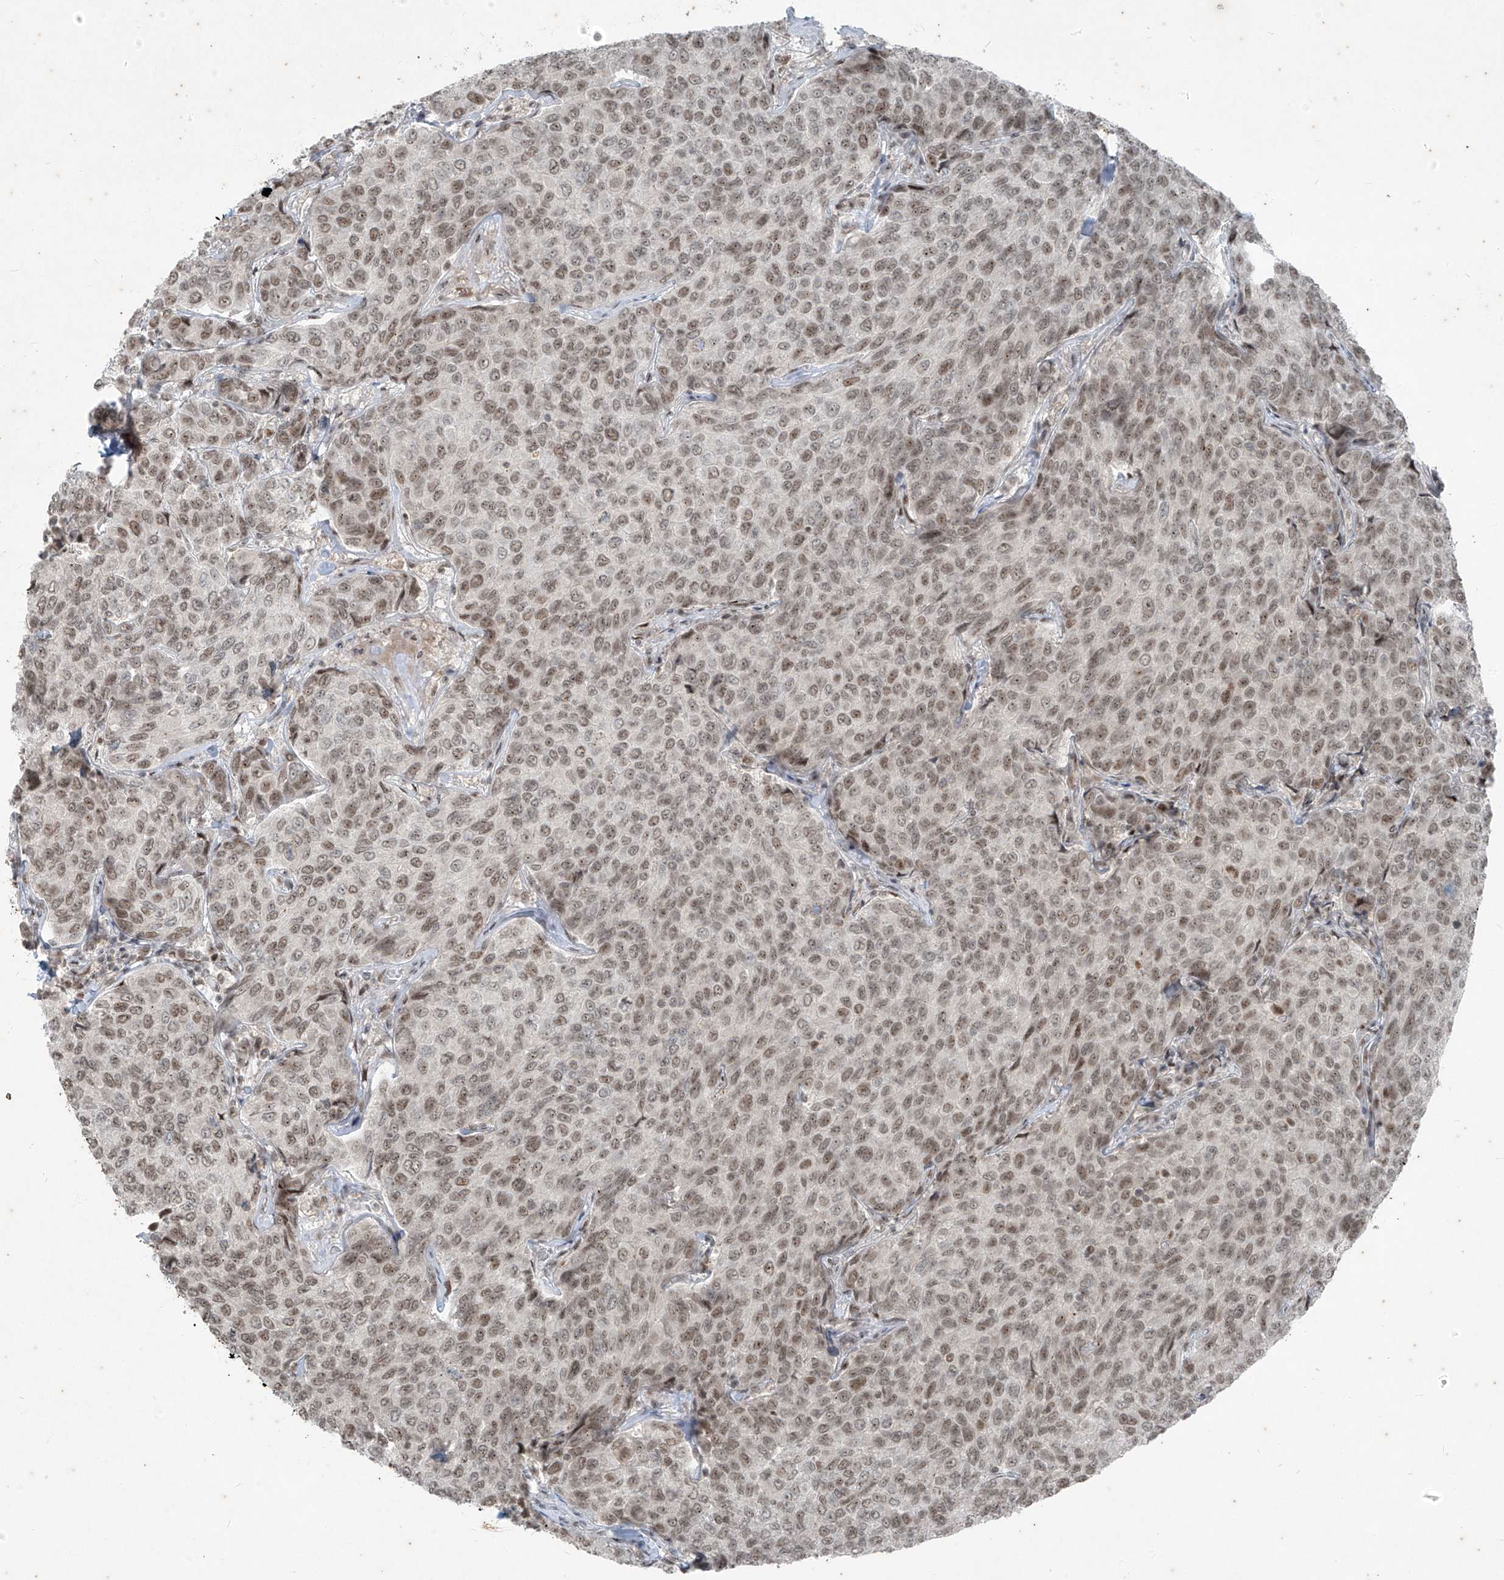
{"staining": {"intensity": "moderate", "quantity": ">75%", "location": "nuclear"}, "tissue": "breast cancer", "cell_type": "Tumor cells", "image_type": "cancer", "snomed": [{"axis": "morphology", "description": "Duct carcinoma"}, {"axis": "topography", "description": "Breast"}], "caption": "The histopathology image shows staining of breast infiltrating ductal carcinoma, revealing moderate nuclear protein staining (brown color) within tumor cells. The staining was performed using DAB, with brown indicating positive protein expression. Nuclei are stained blue with hematoxylin.", "gene": "ZNF354B", "patient": {"sex": "female", "age": 55}}